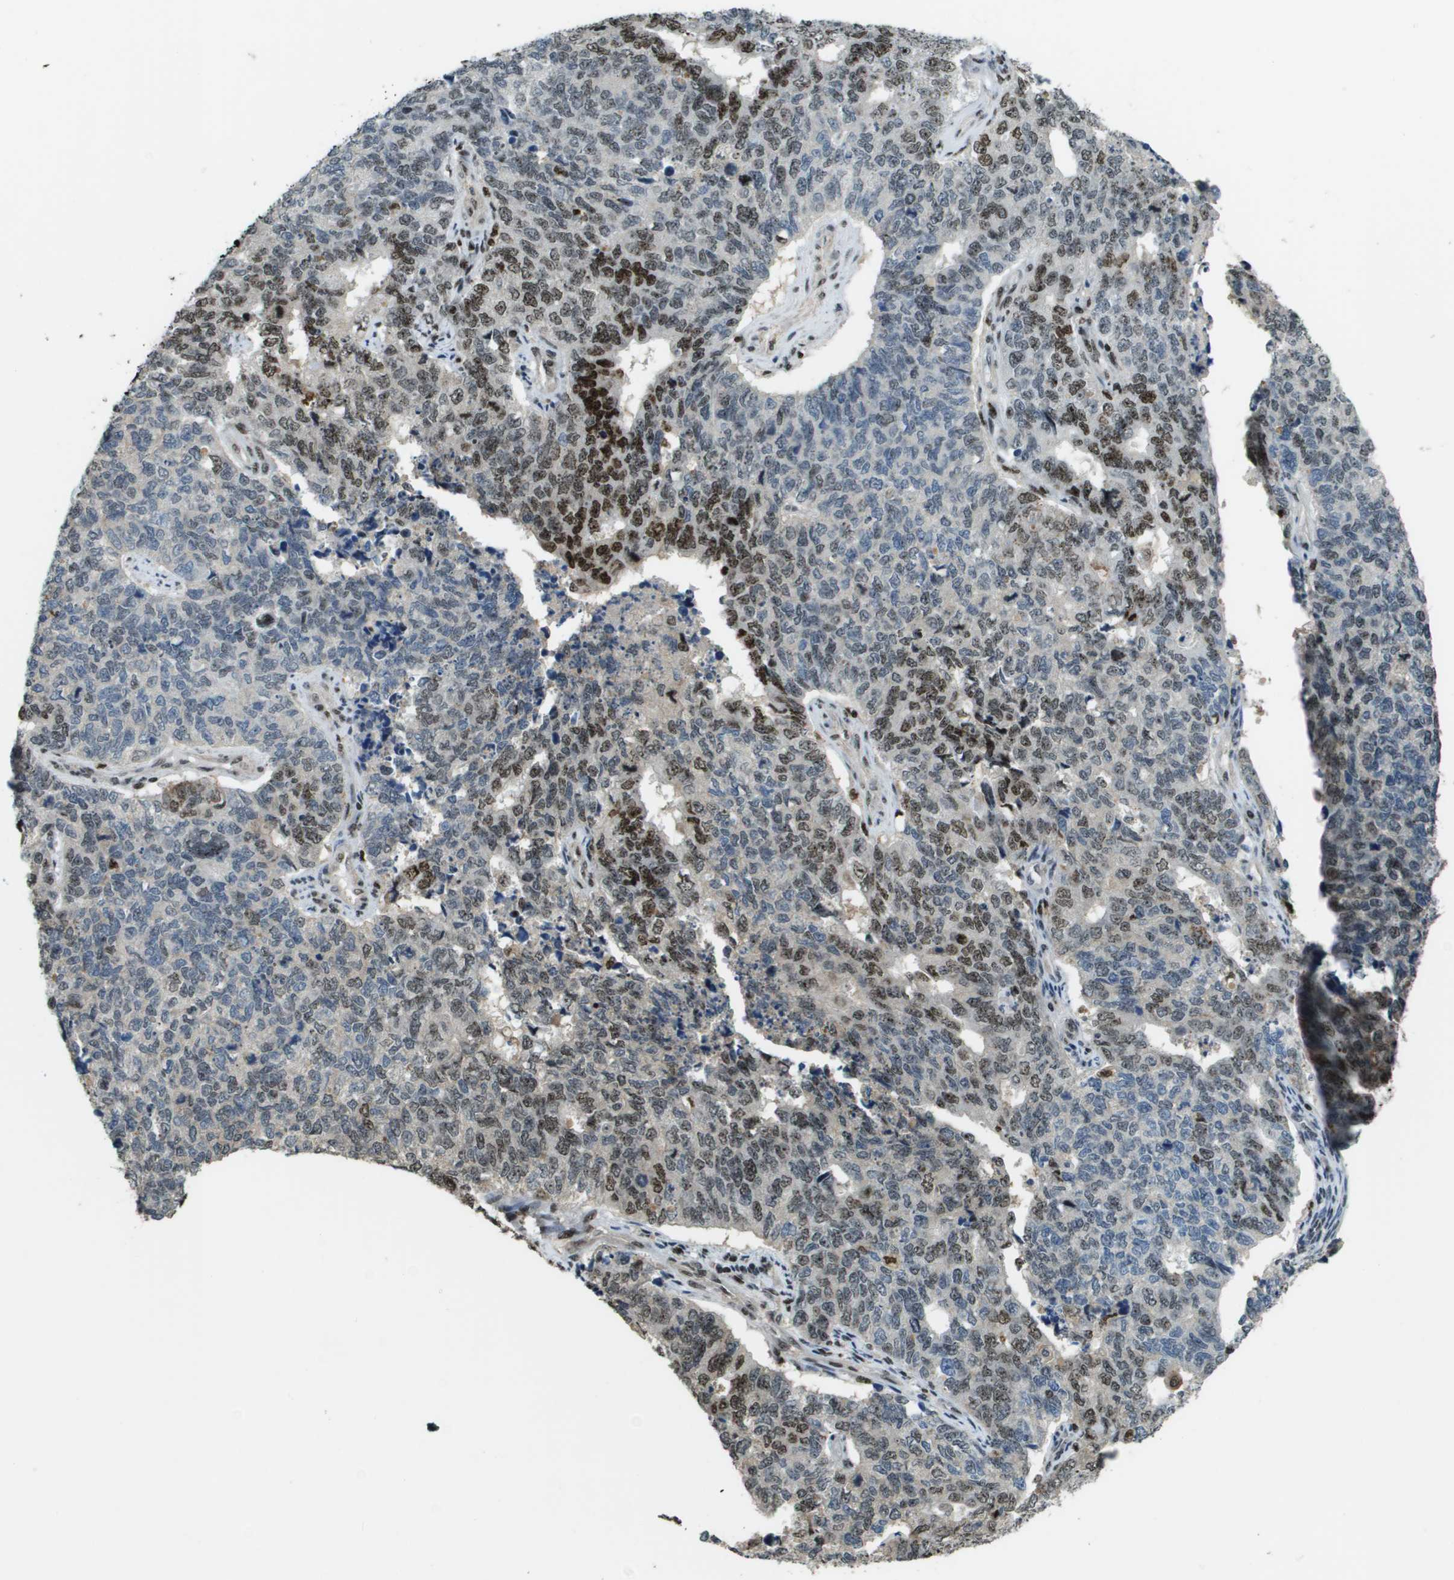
{"staining": {"intensity": "moderate", "quantity": "25%-75%", "location": "nuclear"}, "tissue": "cervical cancer", "cell_type": "Tumor cells", "image_type": "cancer", "snomed": [{"axis": "morphology", "description": "Squamous cell carcinoma, NOS"}, {"axis": "topography", "description": "Cervix"}], "caption": "Protein expression by immunohistochemistry reveals moderate nuclear positivity in approximately 25%-75% of tumor cells in cervical cancer (squamous cell carcinoma).", "gene": "SP100", "patient": {"sex": "female", "age": 63}}